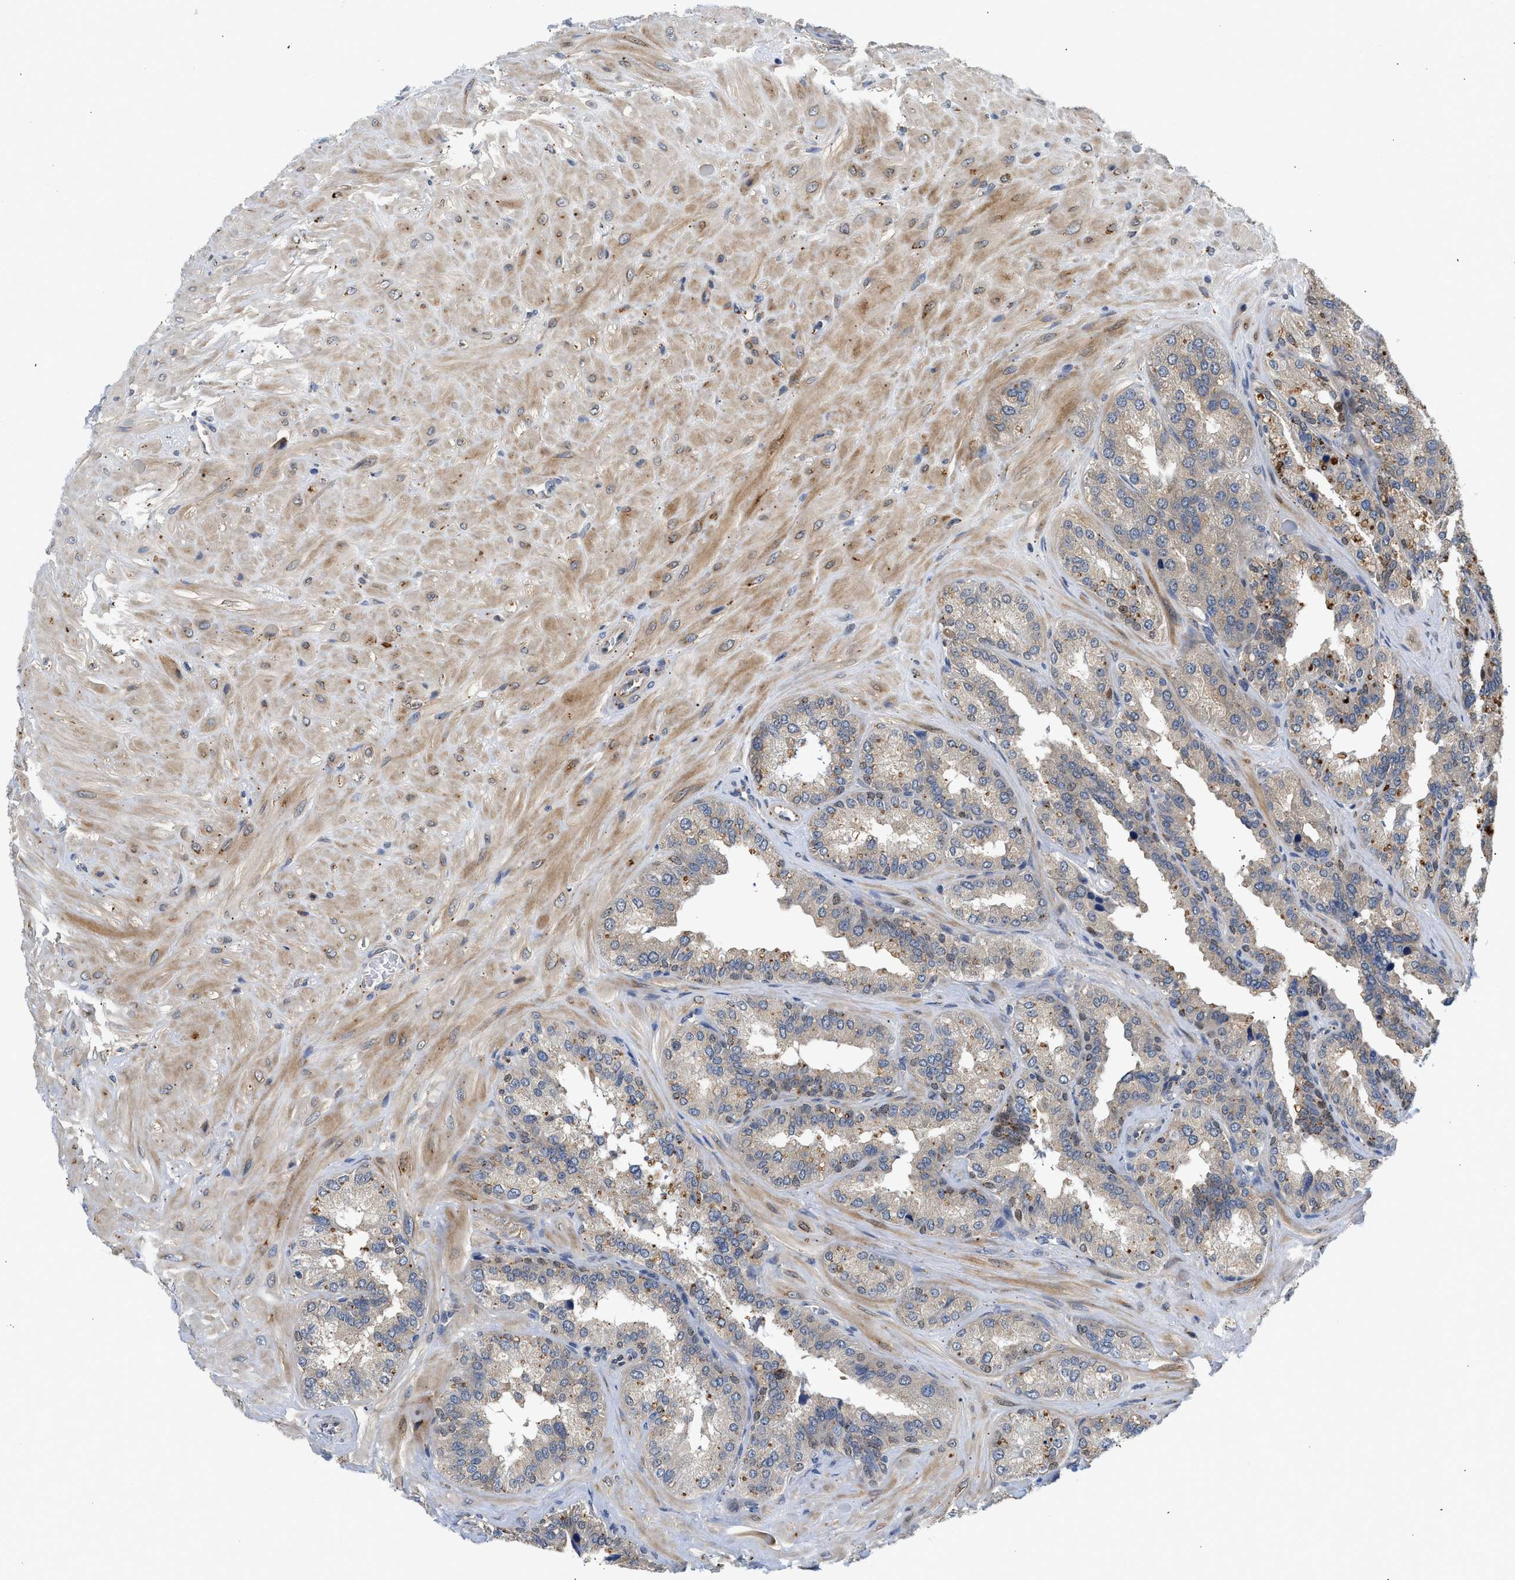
{"staining": {"intensity": "moderate", "quantity": "25%-75%", "location": "cytoplasmic/membranous"}, "tissue": "seminal vesicle", "cell_type": "Glandular cells", "image_type": "normal", "snomed": [{"axis": "morphology", "description": "Normal tissue, NOS"}, {"axis": "topography", "description": "Prostate"}, {"axis": "topography", "description": "Seminal veicle"}], "caption": "This image demonstrates immunohistochemistry staining of benign human seminal vesicle, with medium moderate cytoplasmic/membranous positivity in approximately 25%-75% of glandular cells.", "gene": "PPM1L", "patient": {"sex": "male", "age": 51}}